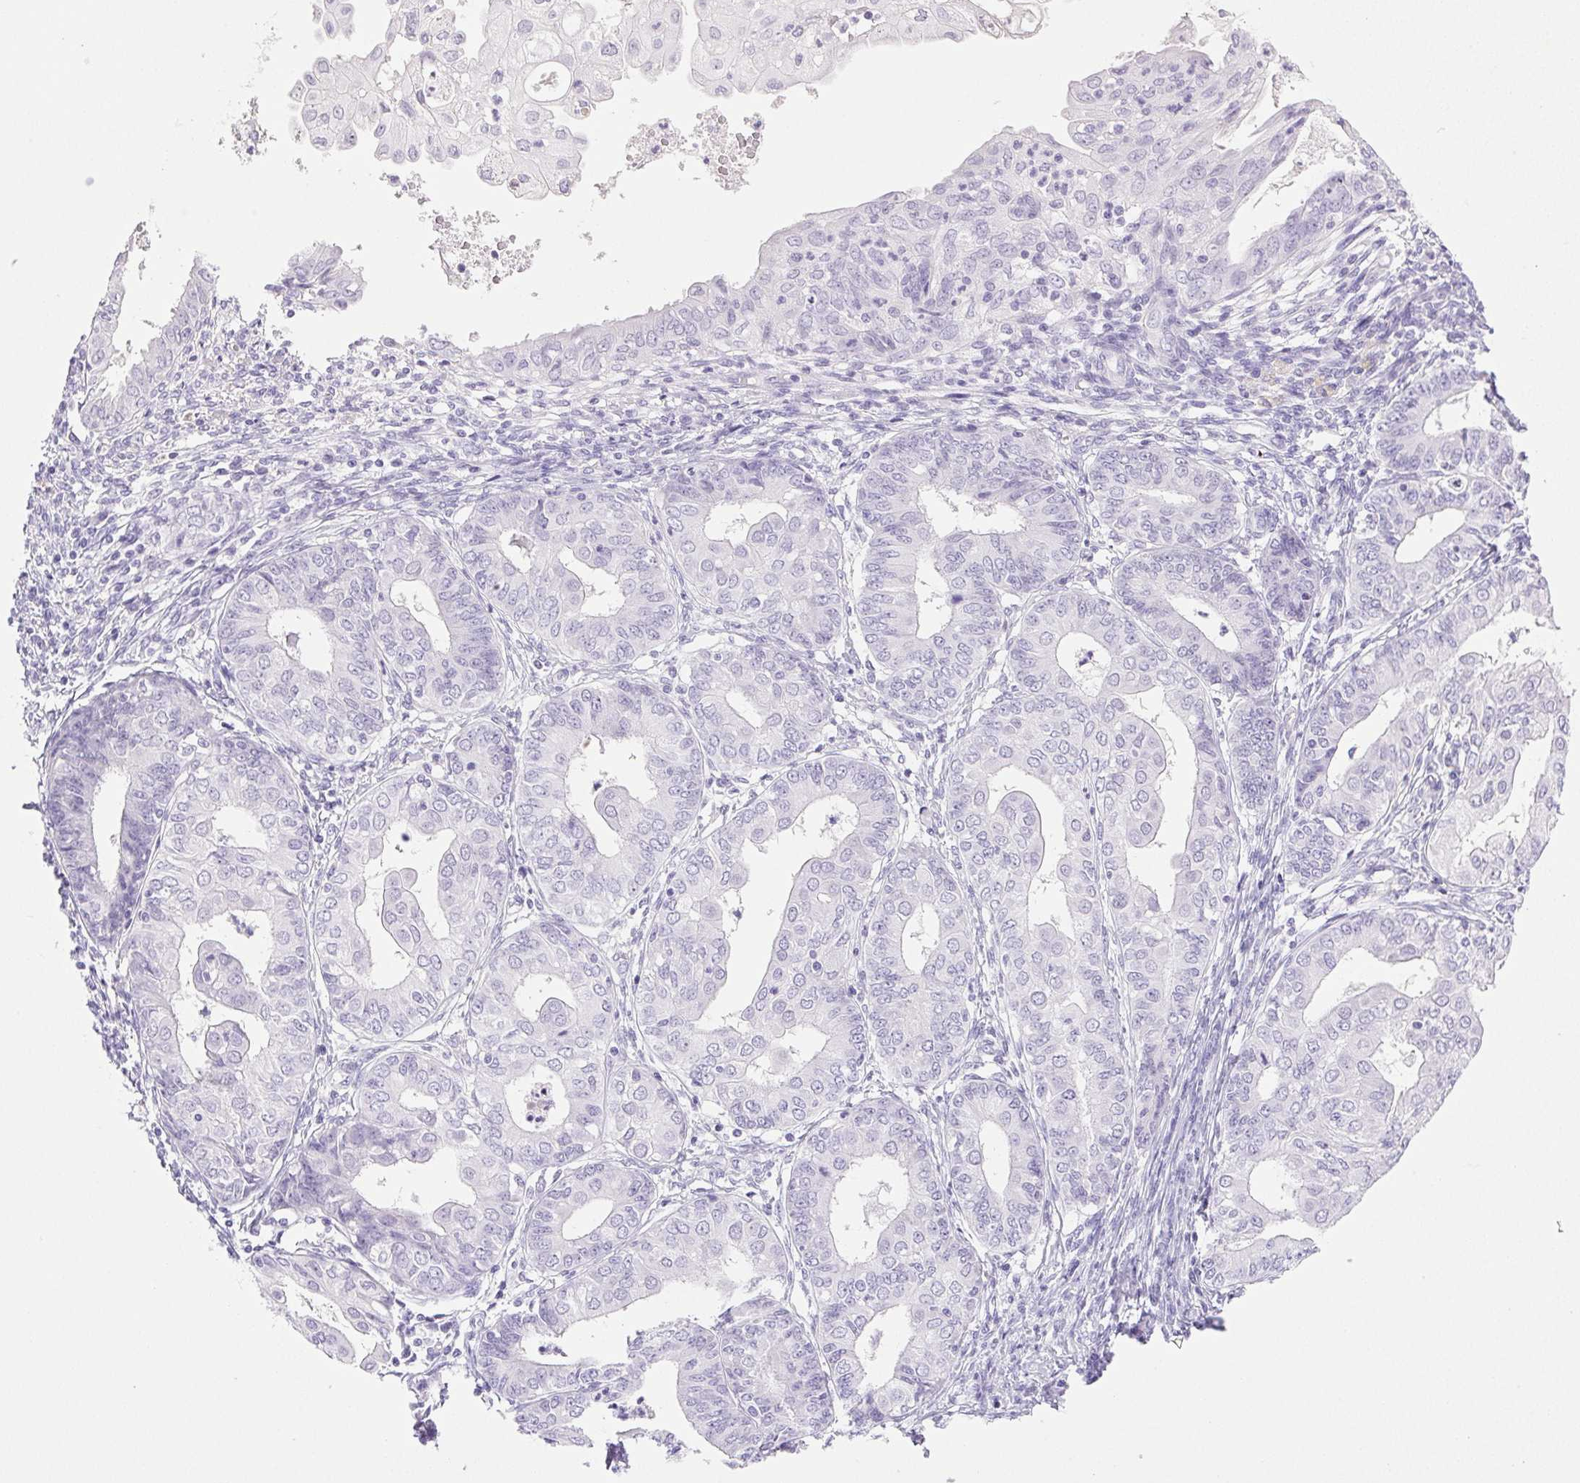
{"staining": {"intensity": "negative", "quantity": "none", "location": "none"}, "tissue": "endometrial cancer", "cell_type": "Tumor cells", "image_type": "cancer", "snomed": [{"axis": "morphology", "description": "Adenocarcinoma, NOS"}, {"axis": "topography", "description": "Endometrium"}], "caption": "Image shows no significant protein positivity in tumor cells of endometrial cancer. (Immunohistochemistry, brightfield microscopy, high magnification).", "gene": "PAPPA2", "patient": {"sex": "female", "age": 68}}